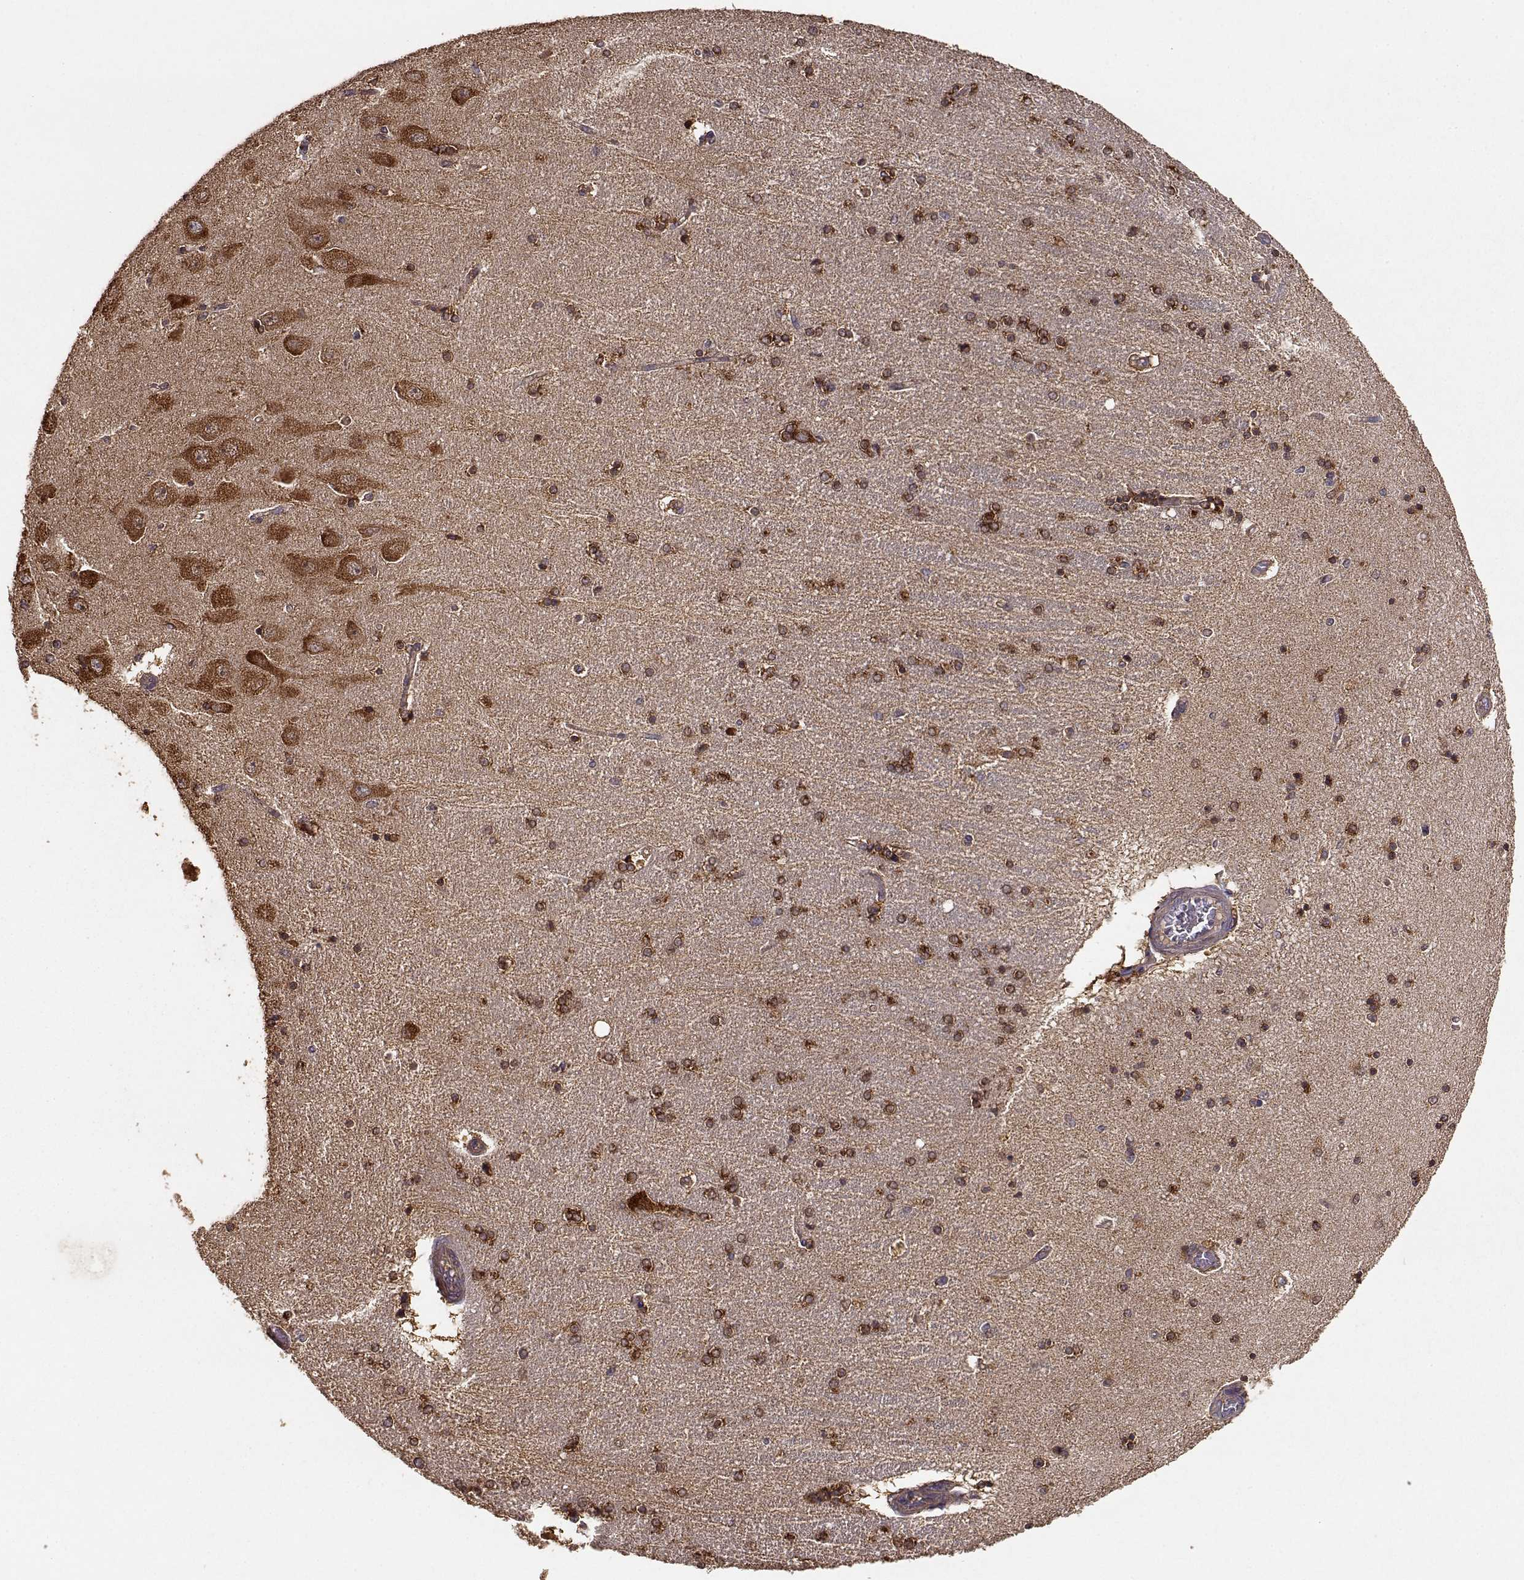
{"staining": {"intensity": "strong", "quantity": ">75%", "location": "cytoplasmic/membranous"}, "tissue": "hippocampus", "cell_type": "Glial cells", "image_type": "normal", "snomed": [{"axis": "morphology", "description": "Normal tissue, NOS"}, {"axis": "topography", "description": "Hippocampus"}], "caption": "High-magnification brightfield microscopy of unremarkable hippocampus stained with DAB (3,3'-diaminobenzidine) (brown) and counterstained with hematoxylin (blue). glial cells exhibit strong cytoplasmic/membranous staining is seen in approximately>75% of cells. (Brightfield microscopy of DAB IHC at high magnification).", "gene": "TARS3", "patient": {"sex": "female", "age": 54}}